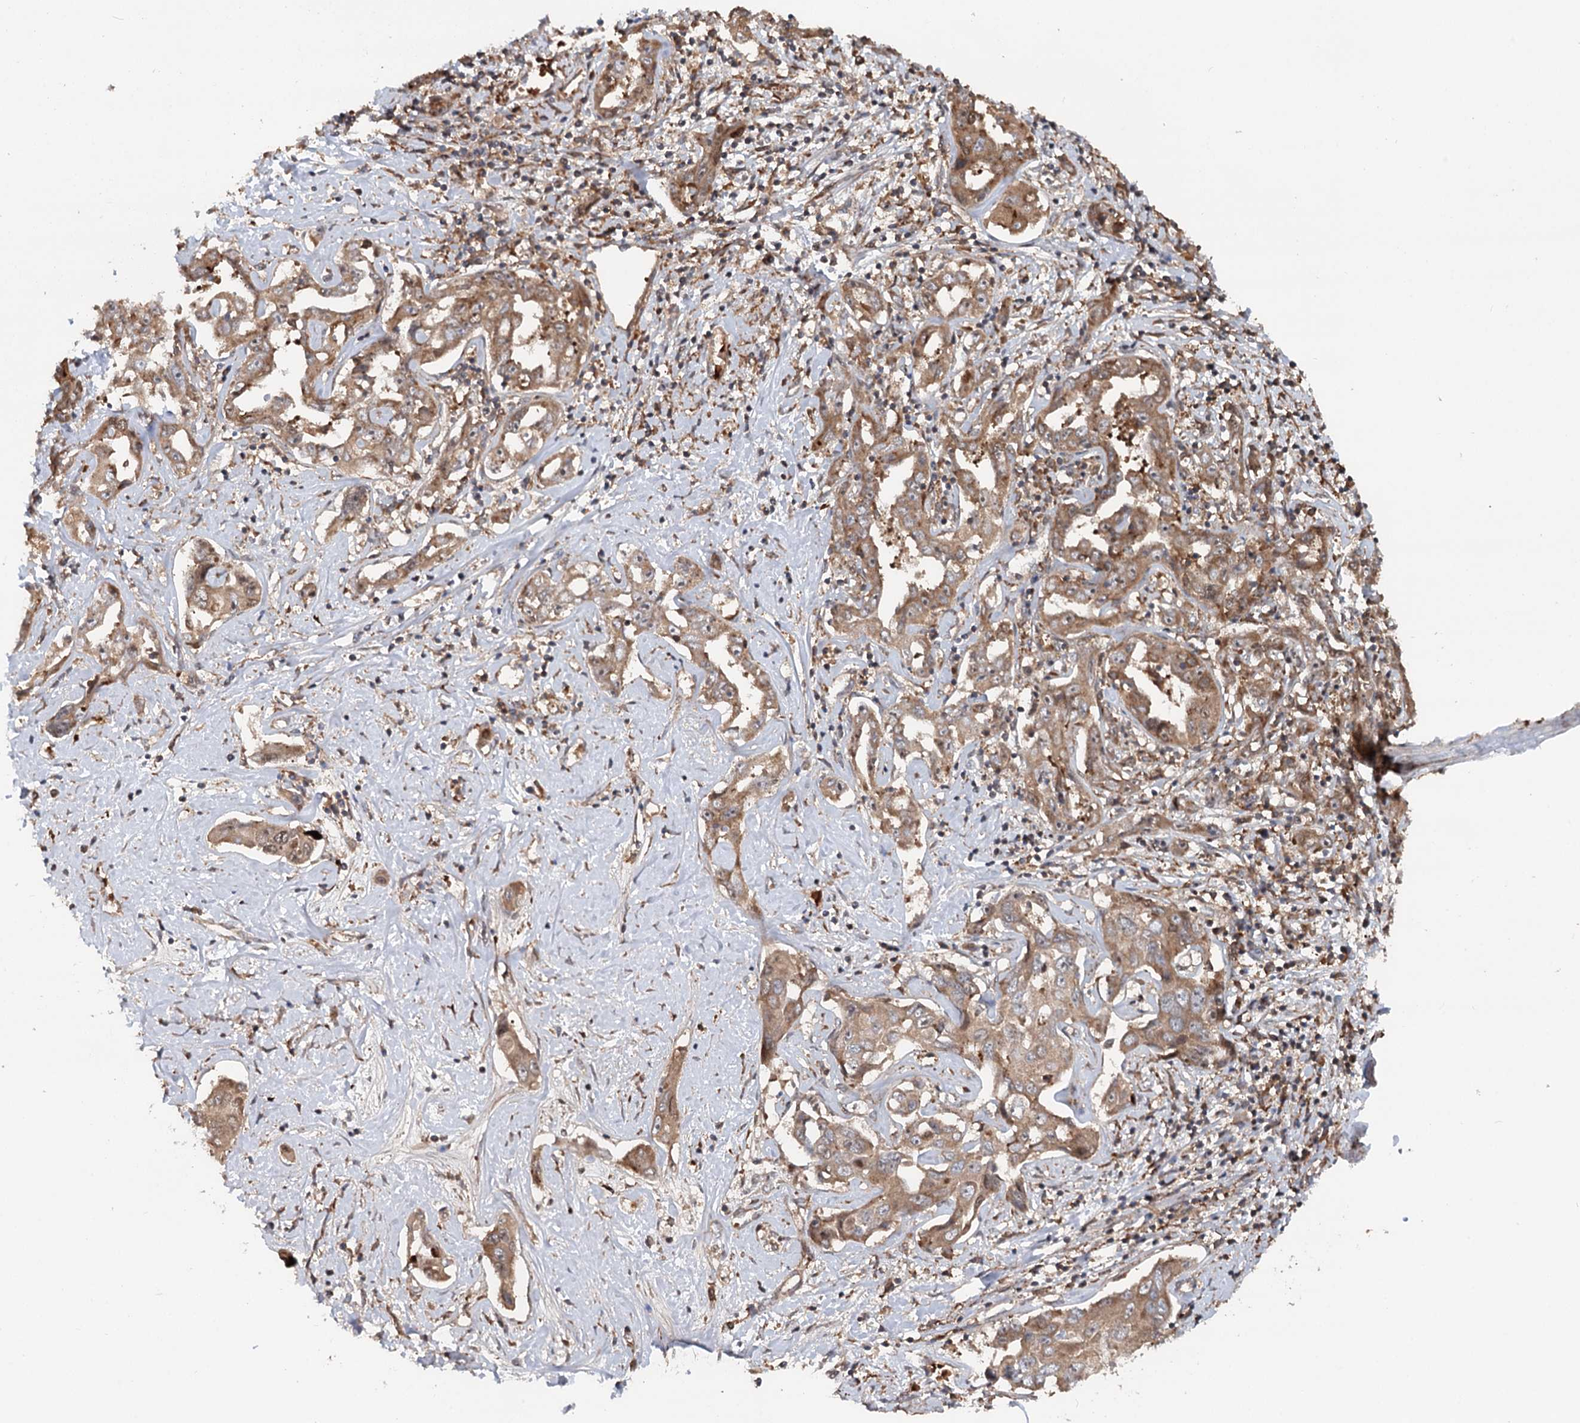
{"staining": {"intensity": "moderate", "quantity": ">75%", "location": "cytoplasmic/membranous"}, "tissue": "liver cancer", "cell_type": "Tumor cells", "image_type": "cancer", "snomed": [{"axis": "morphology", "description": "Cholangiocarcinoma"}, {"axis": "topography", "description": "Liver"}], "caption": "A high-resolution photomicrograph shows immunohistochemistry (IHC) staining of liver cancer (cholangiocarcinoma), which shows moderate cytoplasmic/membranous staining in approximately >75% of tumor cells.", "gene": "RNF111", "patient": {"sex": "male", "age": 59}}